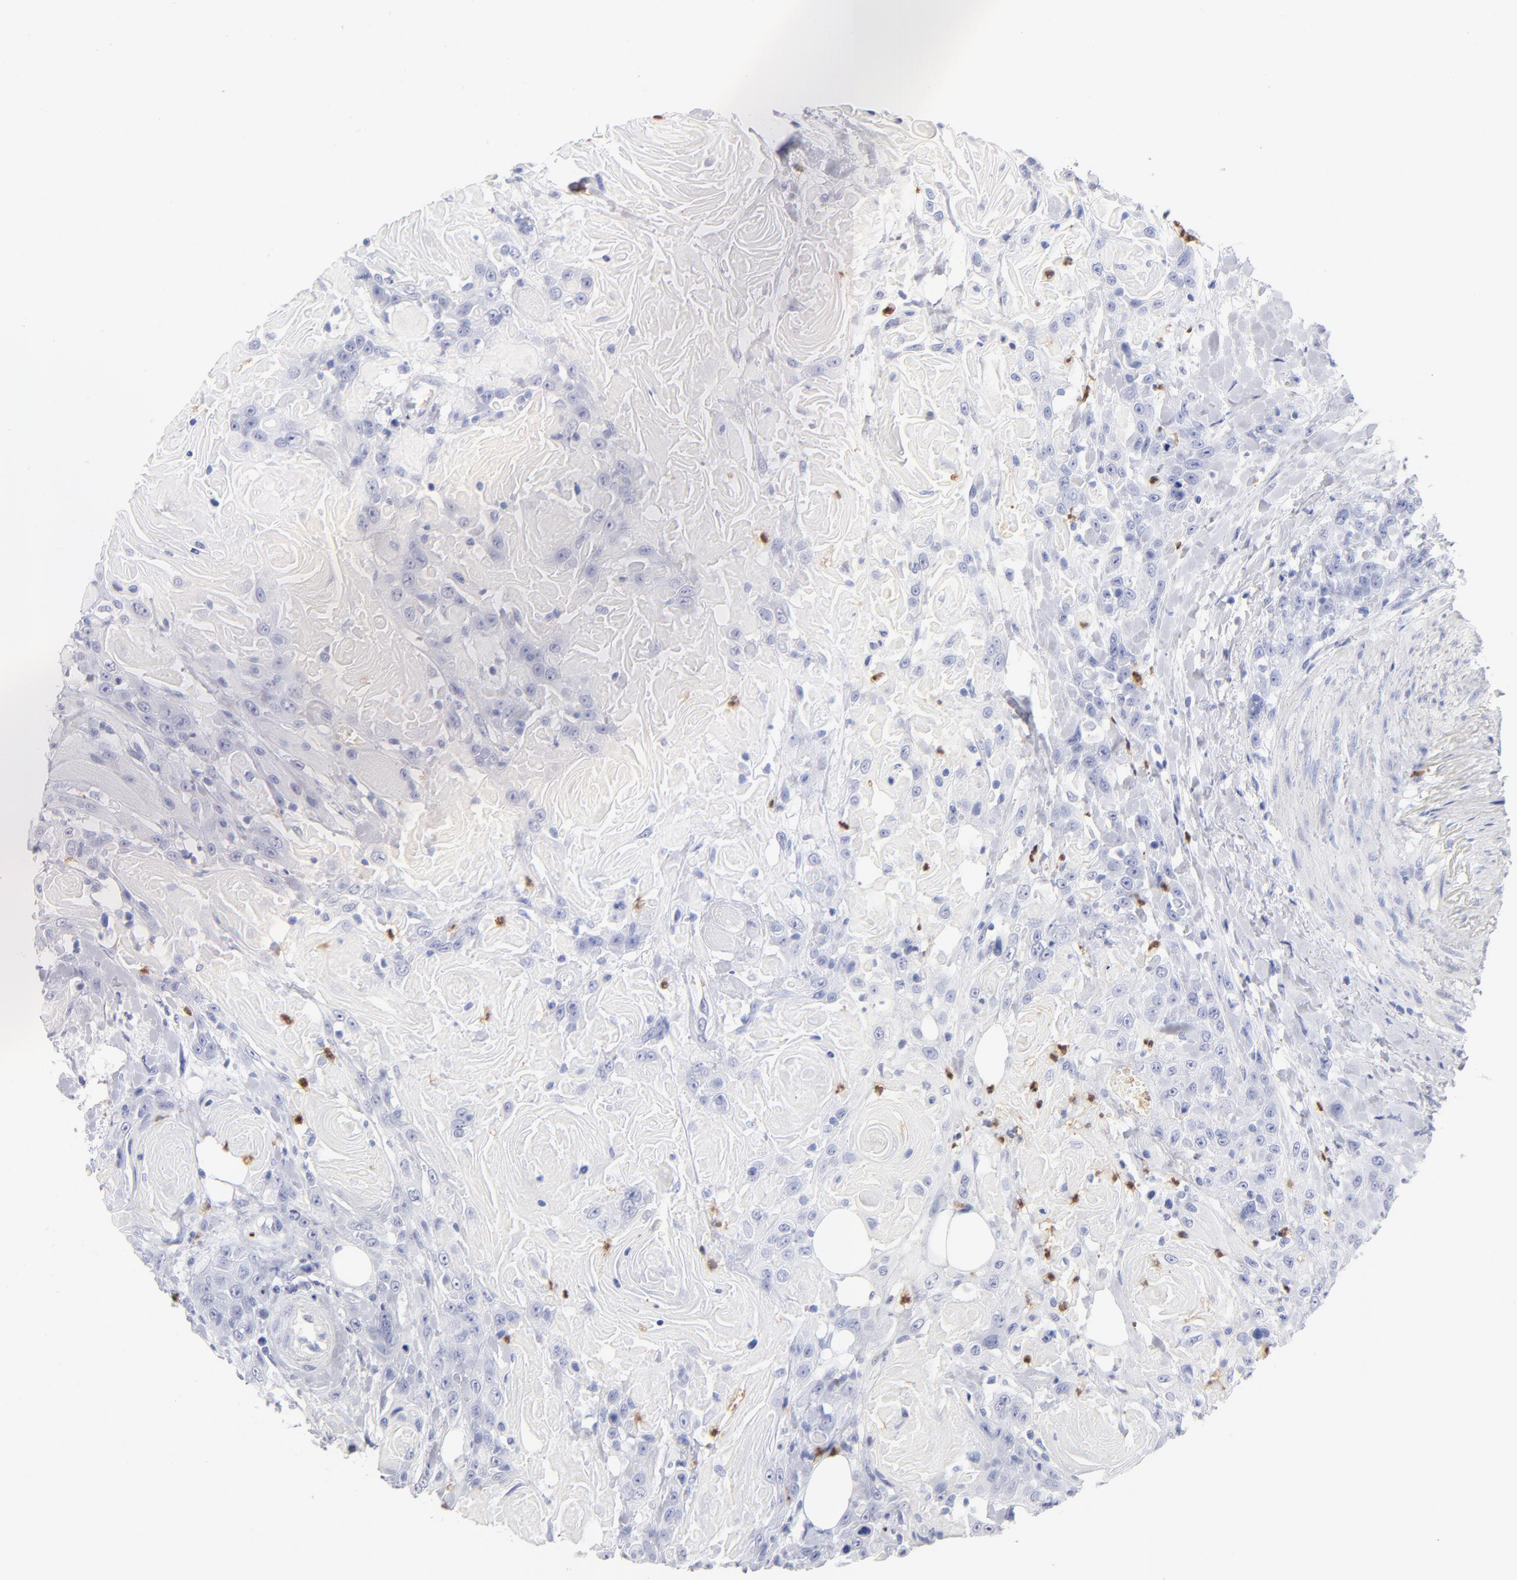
{"staining": {"intensity": "negative", "quantity": "none", "location": "none"}, "tissue": "head and neck cancer", "cell_type": "Tumor cells", "image_type": "cancer", "snomed": [{"axis": "morphology", "description": "Squamous cell carcinoma, NOS"}, {"axis": "topography", "description": "Head-Neck"}], "caption": "IHC histopathology image of neoplastic tissue: human head and neck cancer (squamous cell carcinoma) stained with DAB (3,3'-diaminobenzidine) reveals no significant protein positivity in tumor cells.", "gene": "ARG1", "patient": {"sex": "female", "age": 84}}